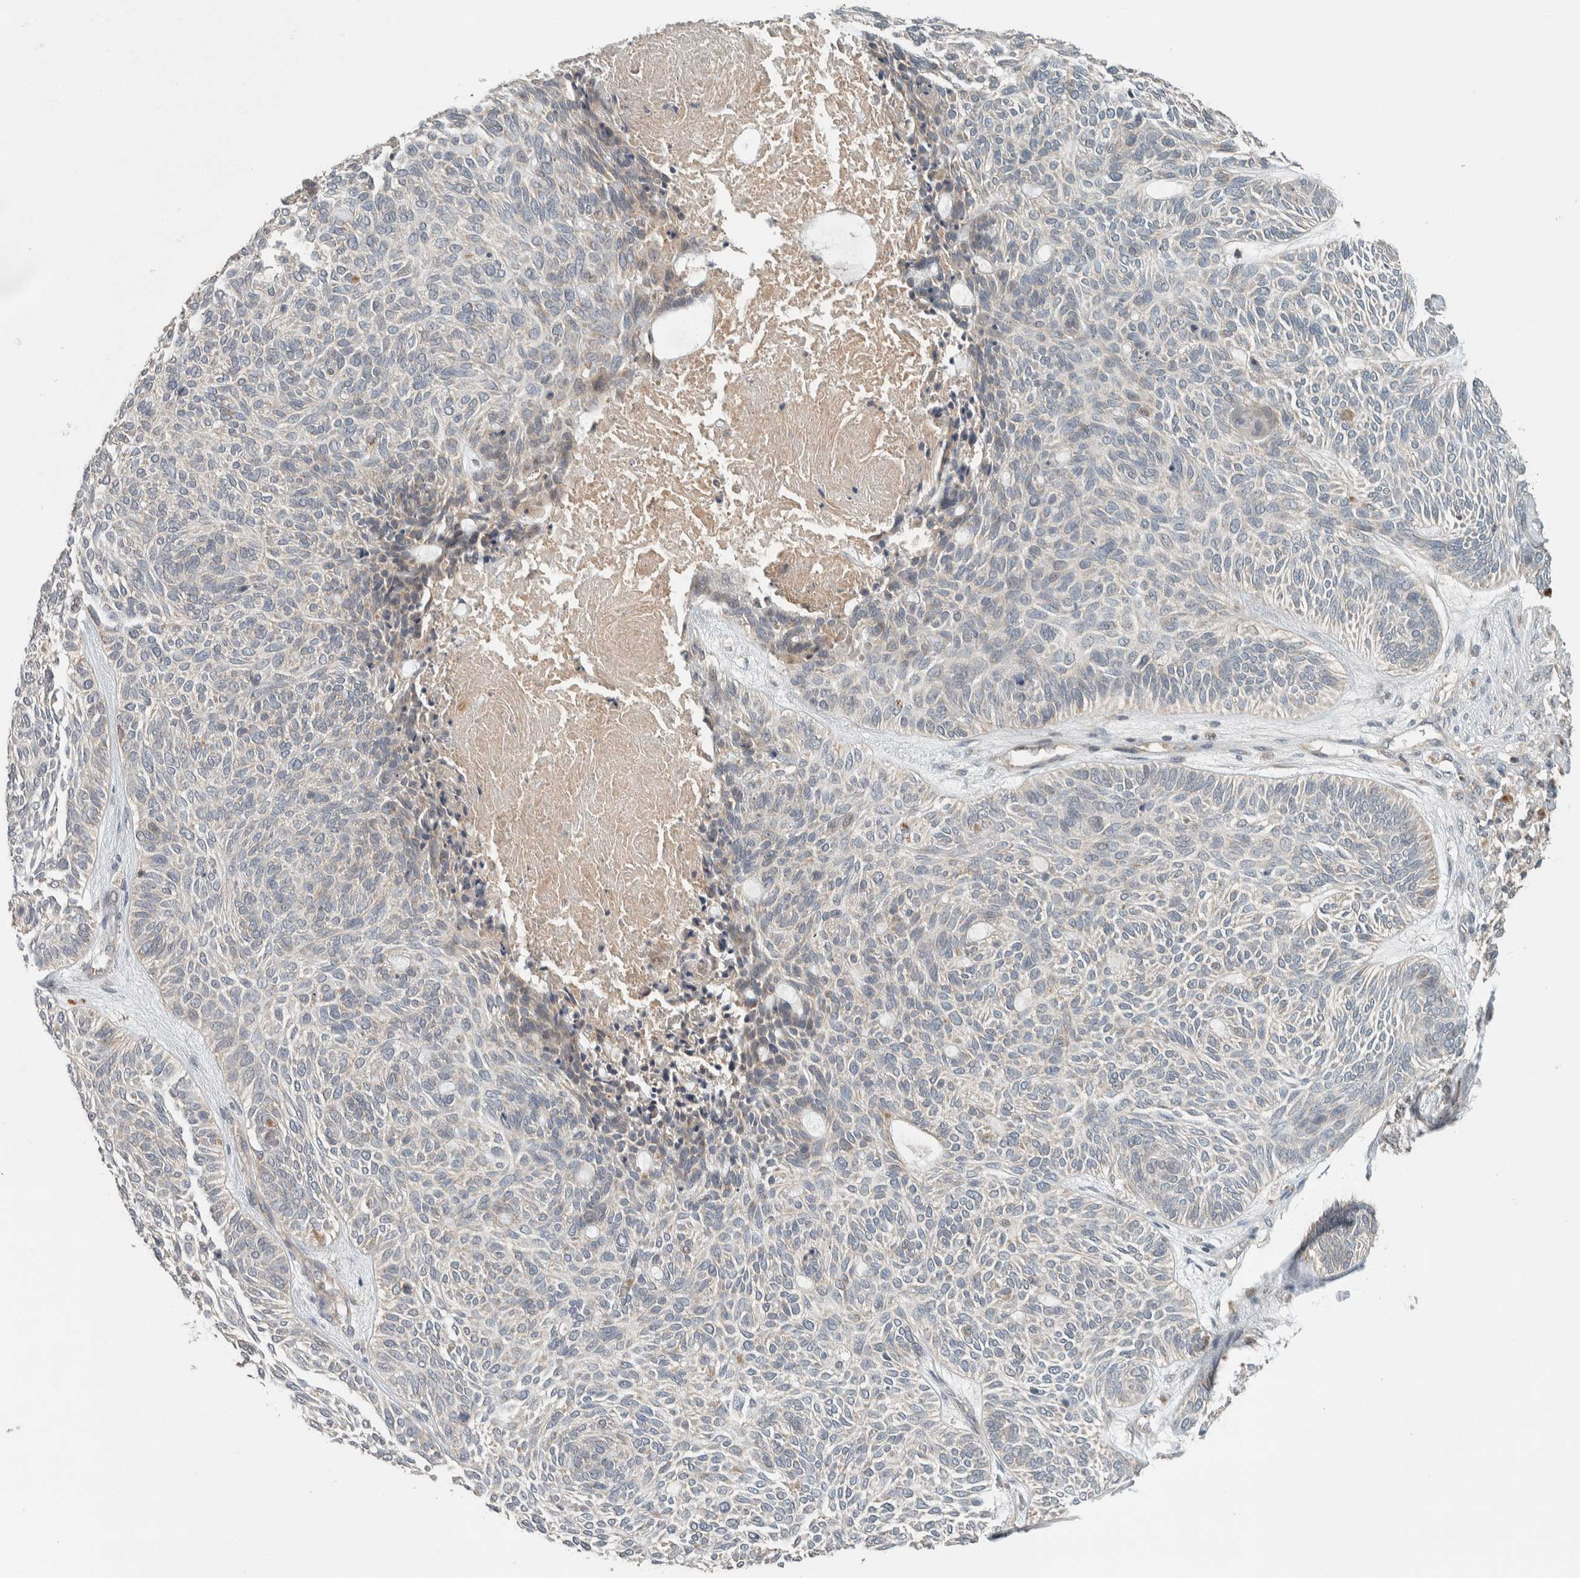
{"staining": {"intensity": "negative", "quantity": "none", "location": "none"}, "tissue": "skin cancer", "cell_type": "Tumor cells", "image_type": "cancer", "snomed": [{"axis": "morphology", "description": "Basal cell carcinoma"}, {"axis": "topography", "description": "Skin"}], "caption": "DAB (3,3'-diaminobenzidine) immunohistochemical staining of basal cell carcinoma (skin) shows no significant staining in tumor cells.", "gene": "NBR1", "patient": {"sex": "male", "age": 55}}